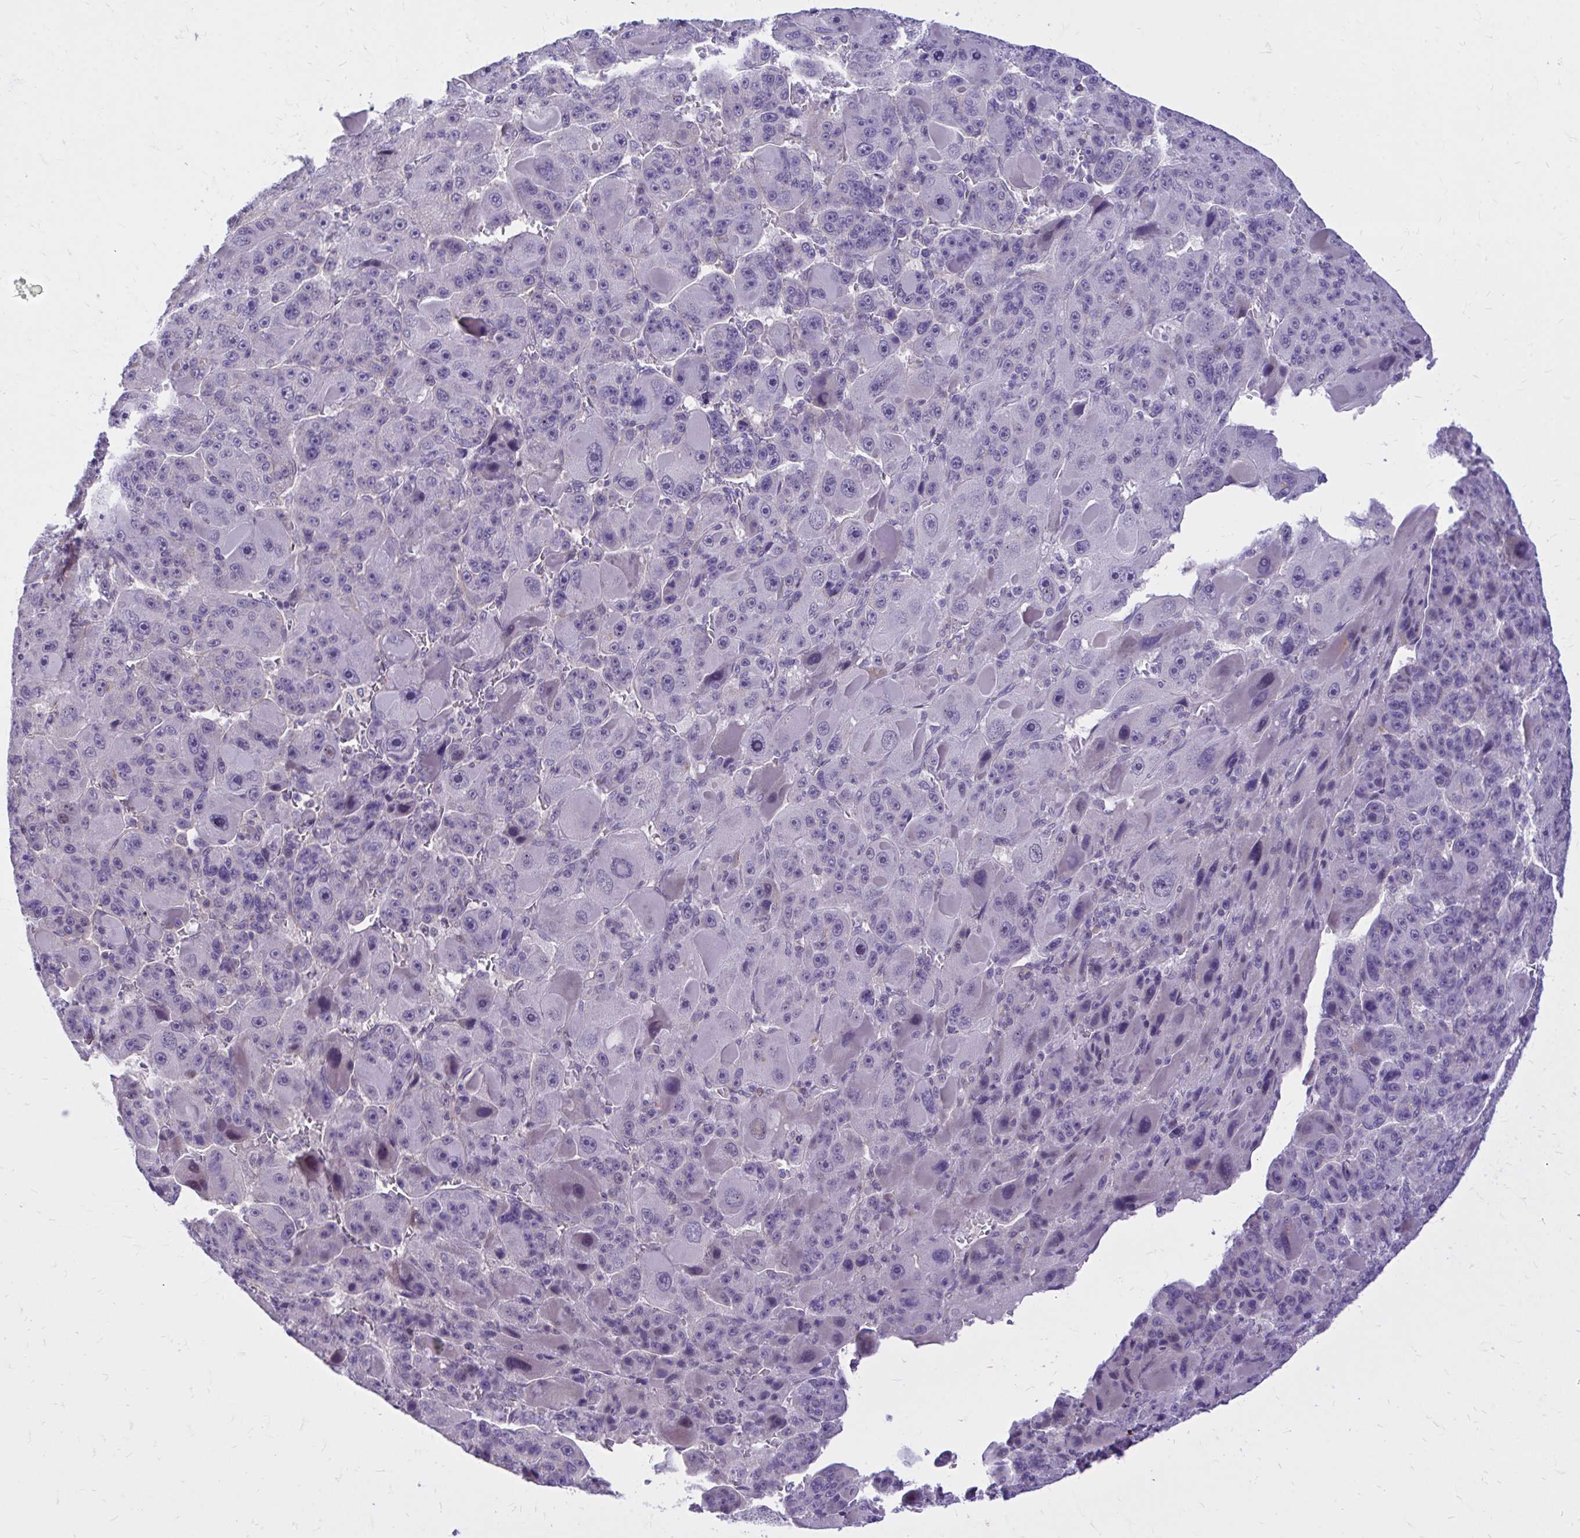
{"staining": {"intensity": "negative", "quantity": "none", "location": "none"}, "tissue": "liver cancer", "cell_type": "Tumor cells", "image_type": "cancer", "snomed": [{"axis": "morphology", "description": "Carcinoma, Hepatocellular, NOS"}, {"axis": "topography", "description": "Liver"}], "caption": "Immunohistochemical staining of human liver cancer (hepatocellular carcinoma) exhibits no significant positivity in tumor cells. (Brightfield microscopy of DAB immunohistochemistry (IHC) at high magnification).", "gene": "ZBTB25", "patient": {"sex": "male", "age": 76}}